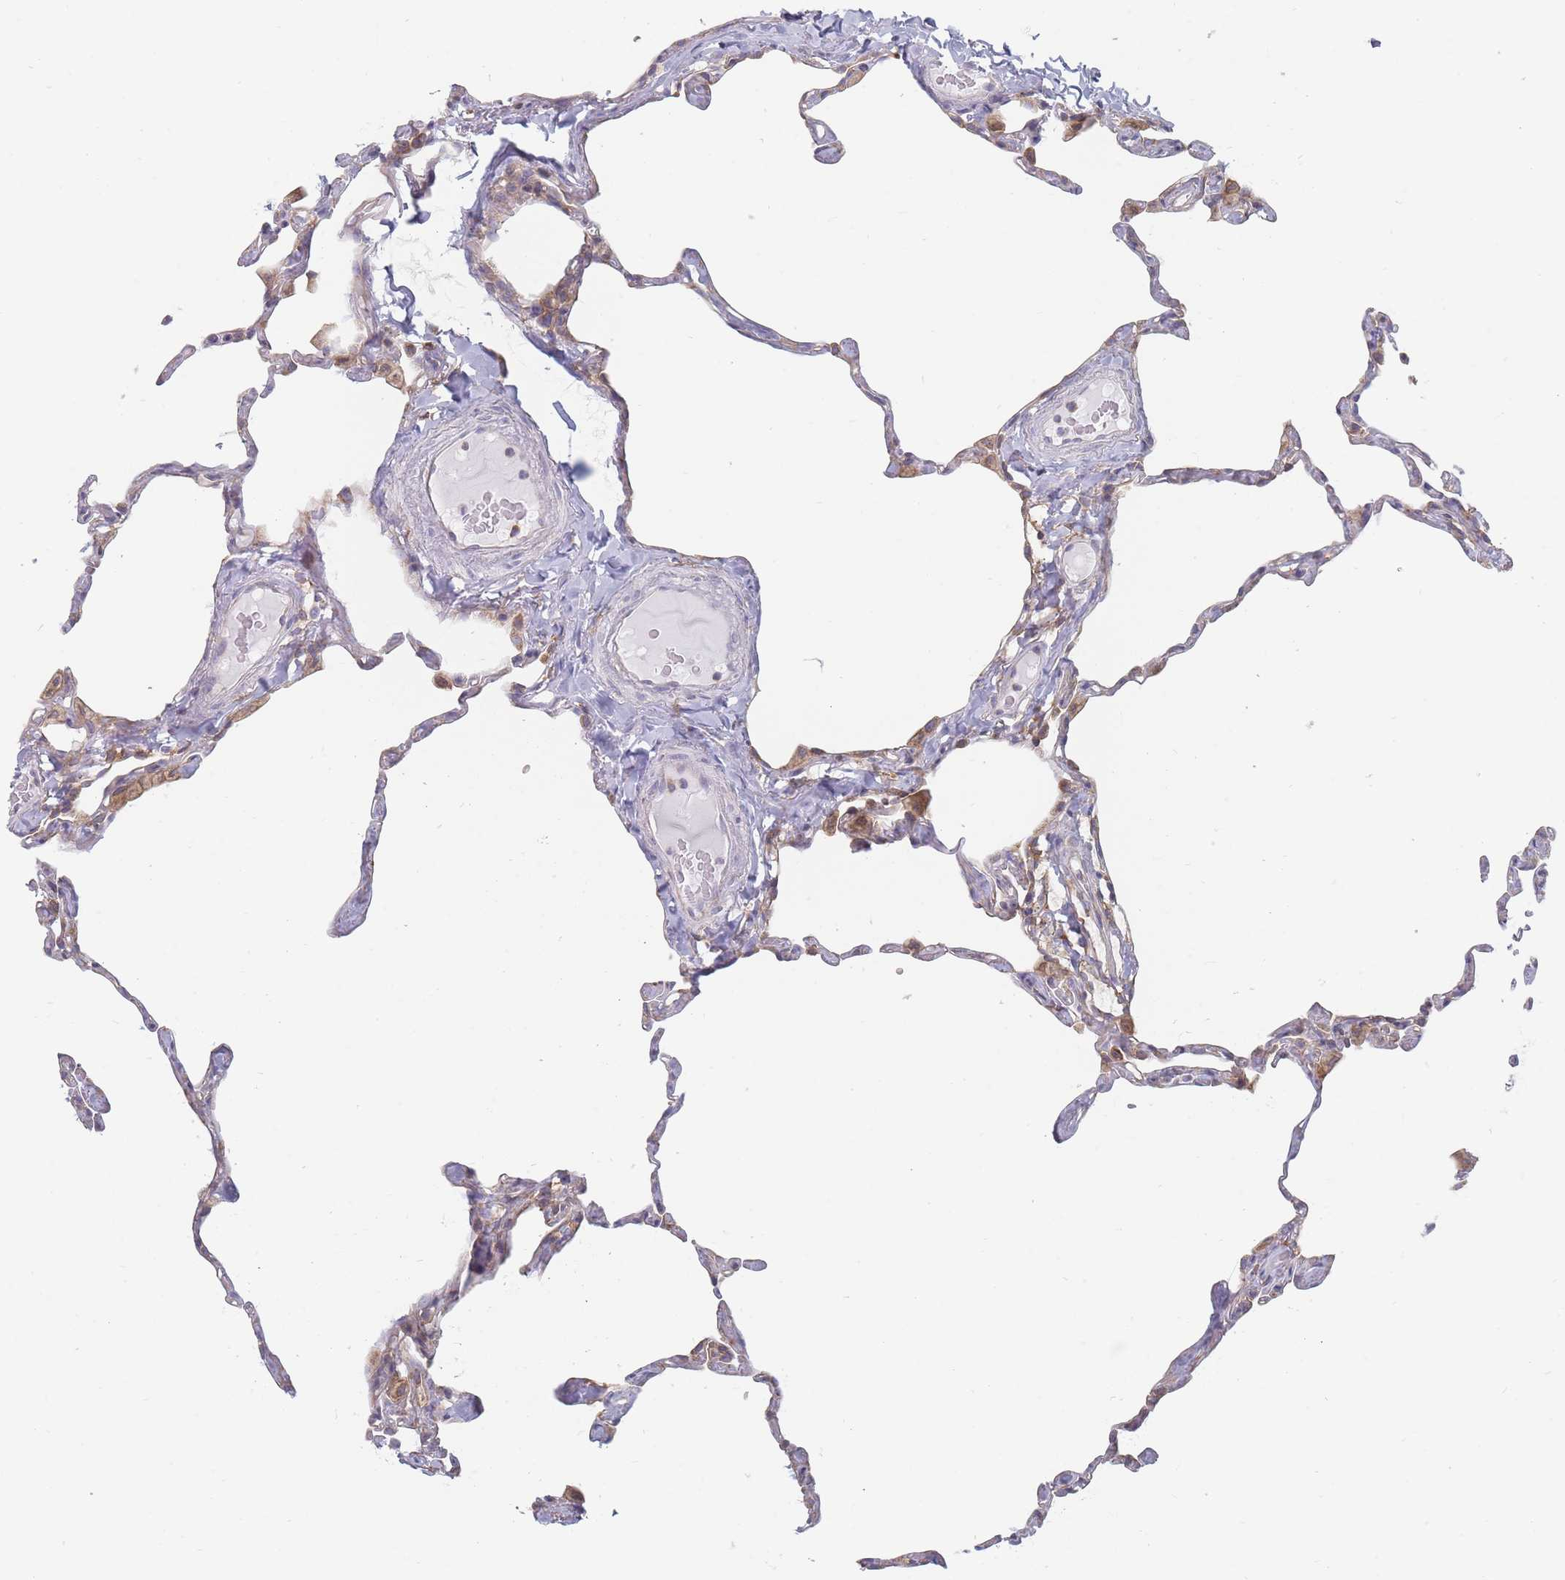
{"staining": {"intensity": "moderate", "quantity": "<25%", "location": "cytoplasmic/membranous"}, "tissue": "lung", "cell_type": "Alveolar cells", "image_type": "normal", "snomed": [{"axis": "morphology", "description": "Normal tissue, NOS"}, {"axis": "topography", "description": "Lung"}], "caption": "IHC (DAB) staining of benign human lung demonstrates moderate cytoplasmic/membranous protein expression in approximately <25% of alveolar cells. The protein is shown in brown color, while the nuclei are stained blue.", "gene": "MAP1S", "patient": {"sex": "male", "age": 65}}